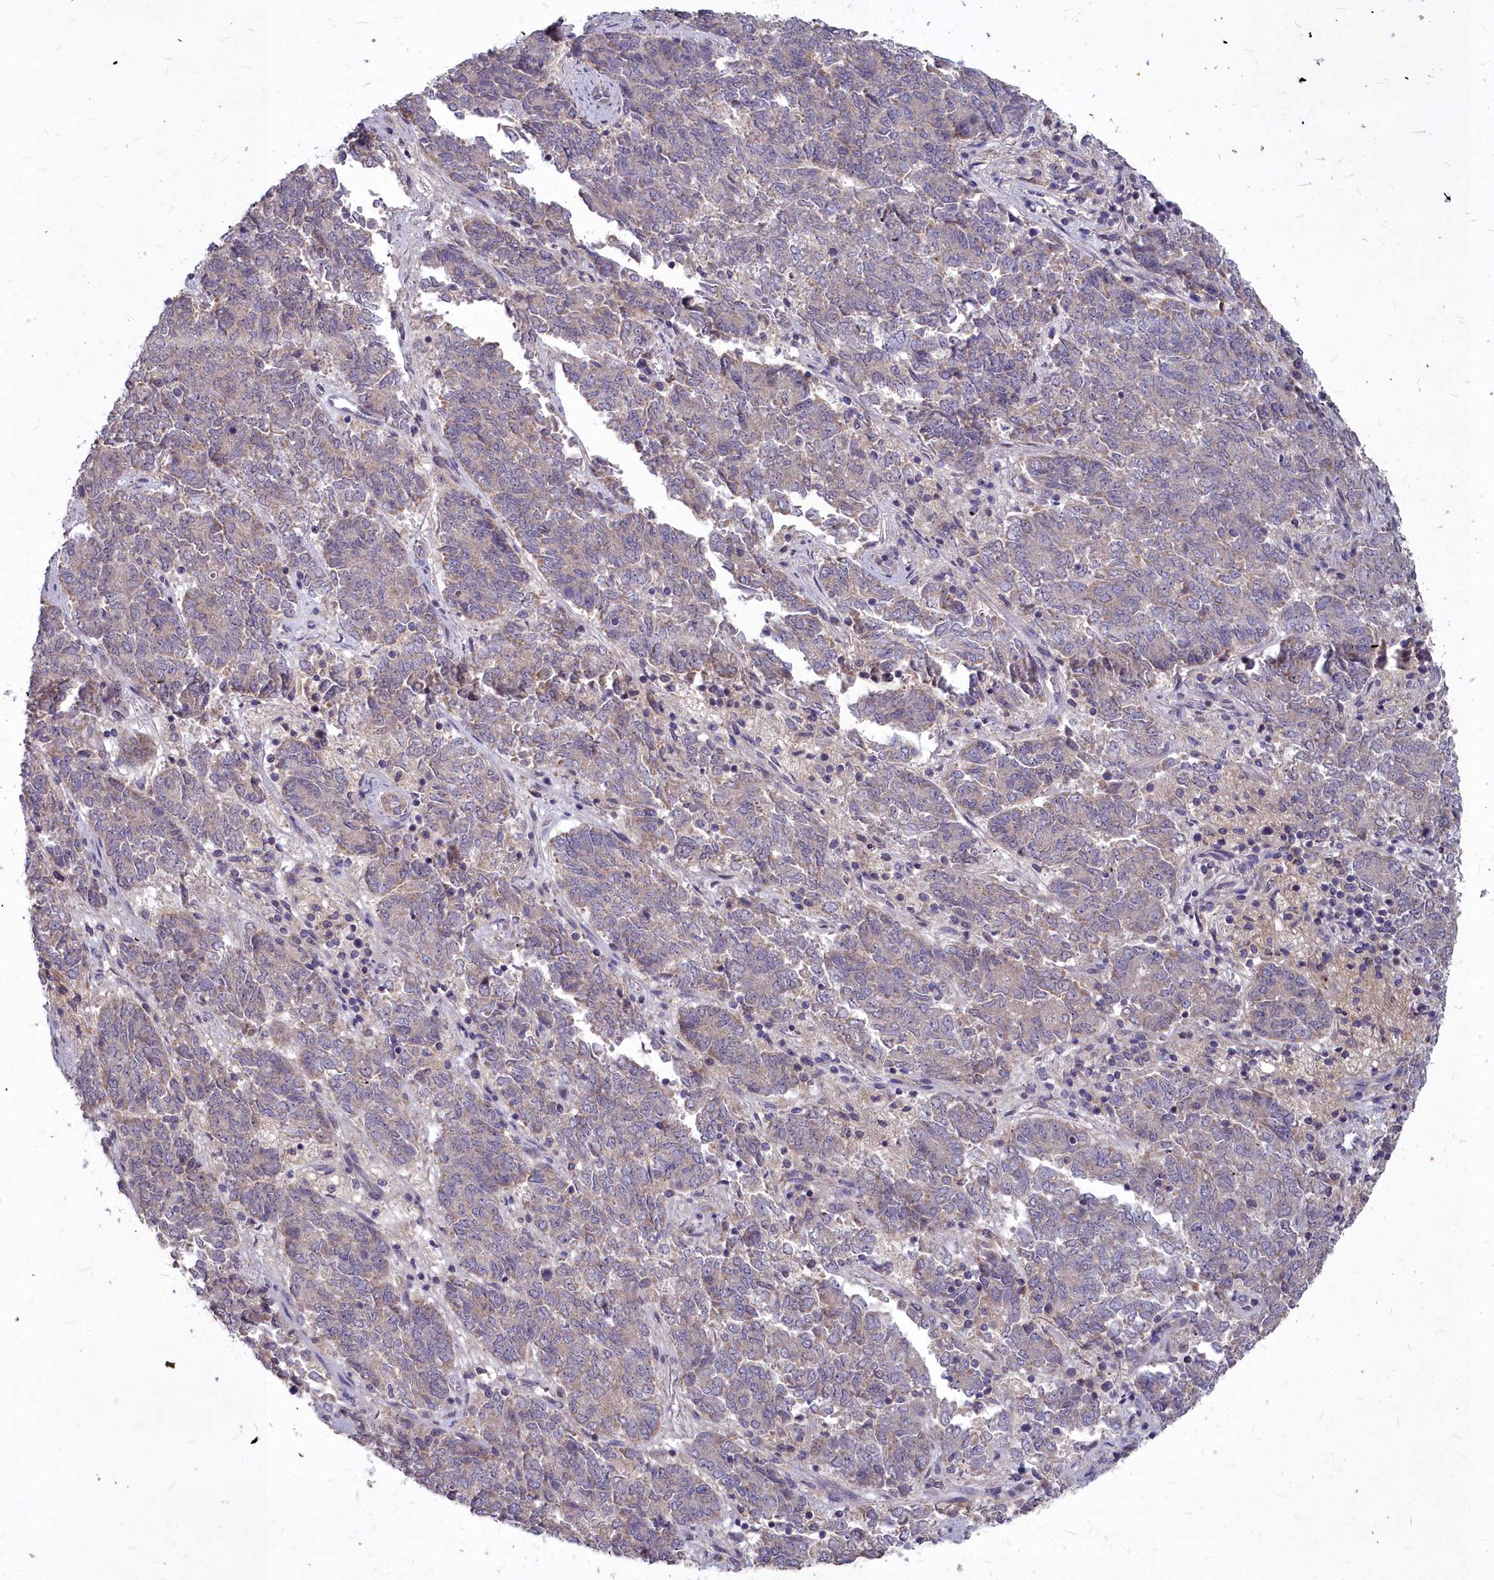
{"staining": {"intensity": "weak", "quantity": "<25%", "location": "cytoplasmic/membranous"}, "tissue": "endometrial cancer", "cell_type": "Tumor cells", "image_type": "cancer", "snomed": [{"axis": "morphology", "description": "Adenocarcinoma, NOS"}, {"axis": "topography", "description": "Endometrium"}], "caption": "Human endometrial cancer (adenocarcinoma) stained for a protein using IHC shows no staining in tumor cells.", "gene": "MICU2", "patient": {"sex": "female", "age": 80}}